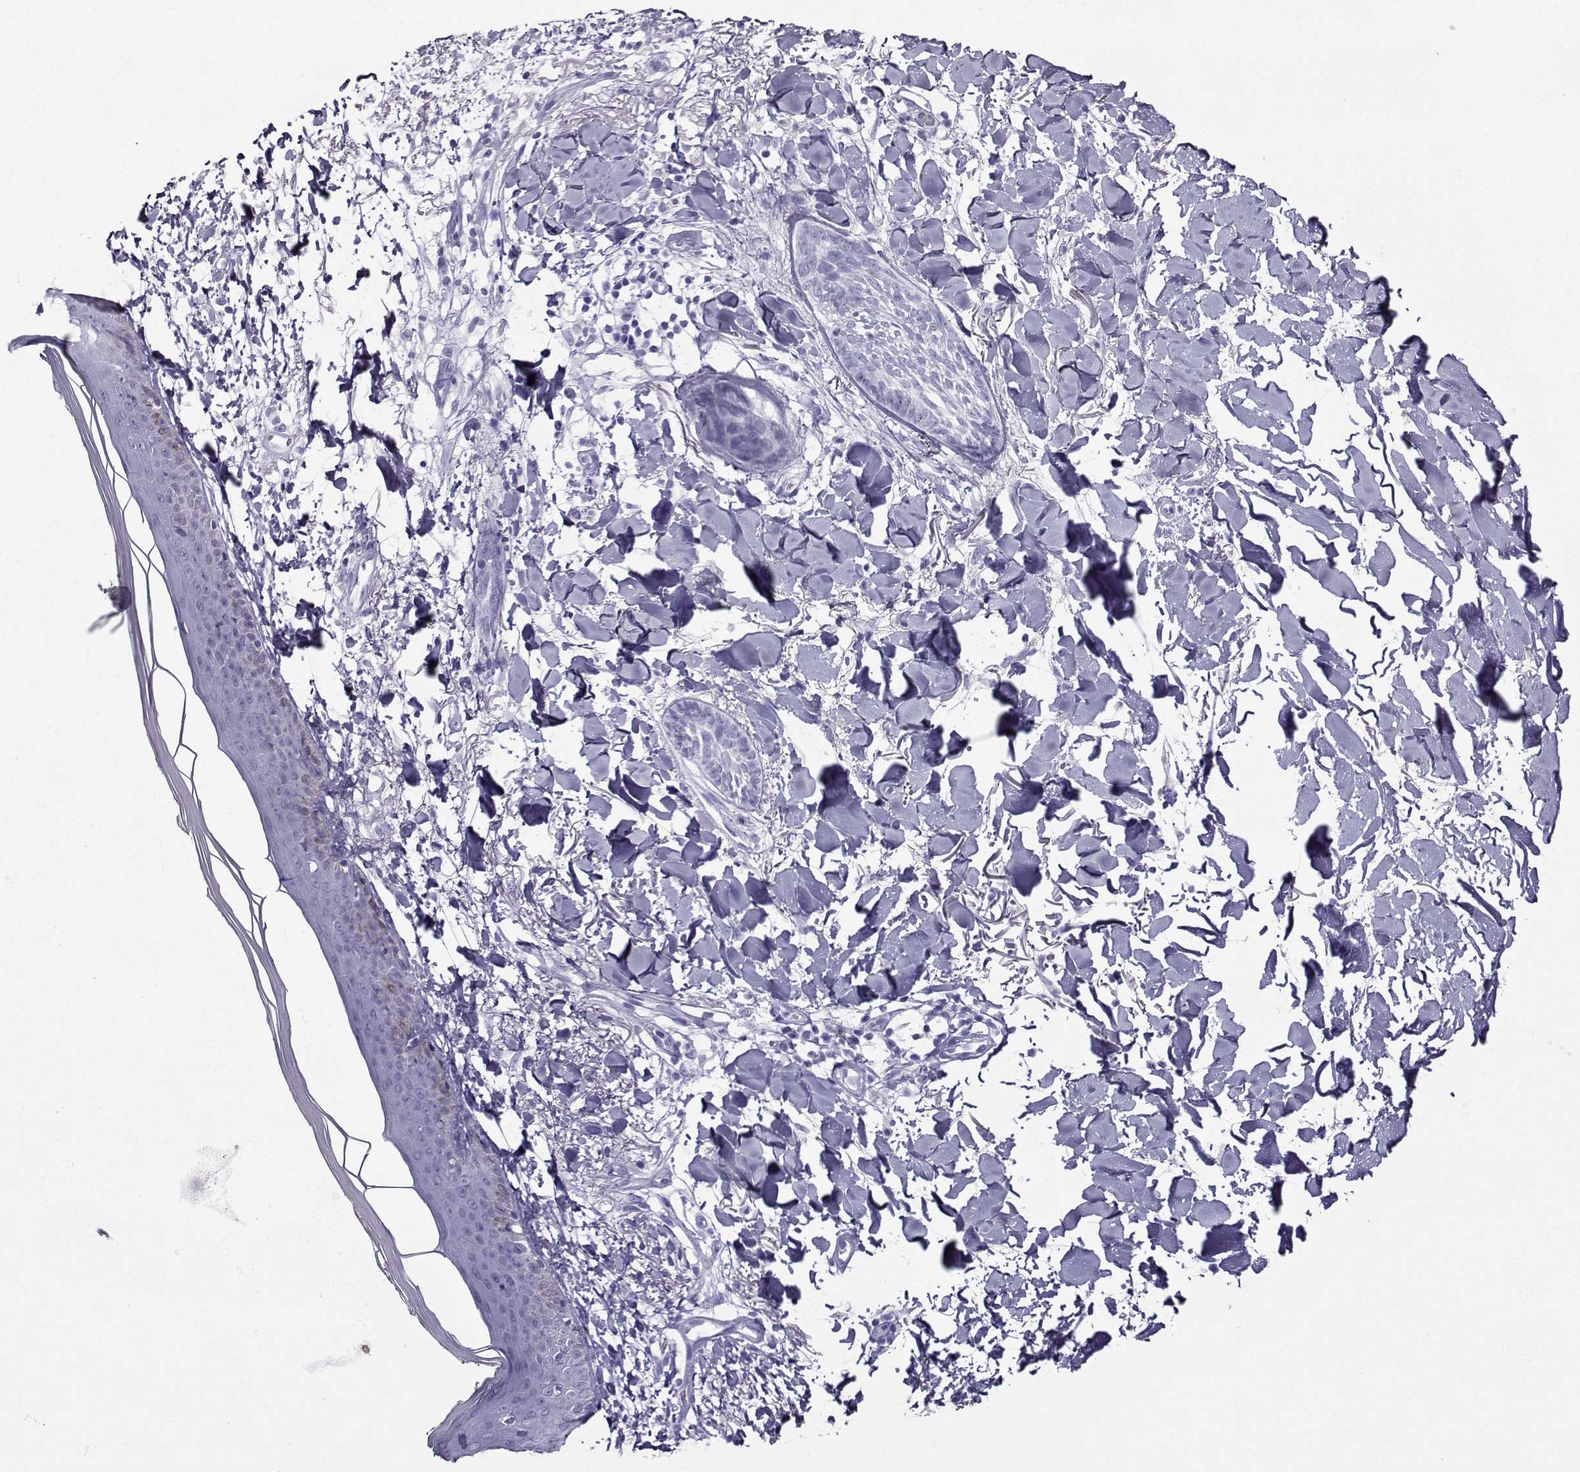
{"staining": {"intensity": "negative", "quantity": "none", "location": "none"}, "tissue": "skin cancer", "cell_type": "Tumor cells", "image_type": "cancer", "snomed": [{"axis": "morphology", "description": "Normal tissue, NOS"}, {"axis": "morphology", "description": "Basal cell carcinoma"}, {"axis": "topography", "description": "Skin"}], "caption": "Tumor cells show no significant expression in skin cancer.", "gene": "CRYBB1", "patient": {"sex": "male", "age": 84}}